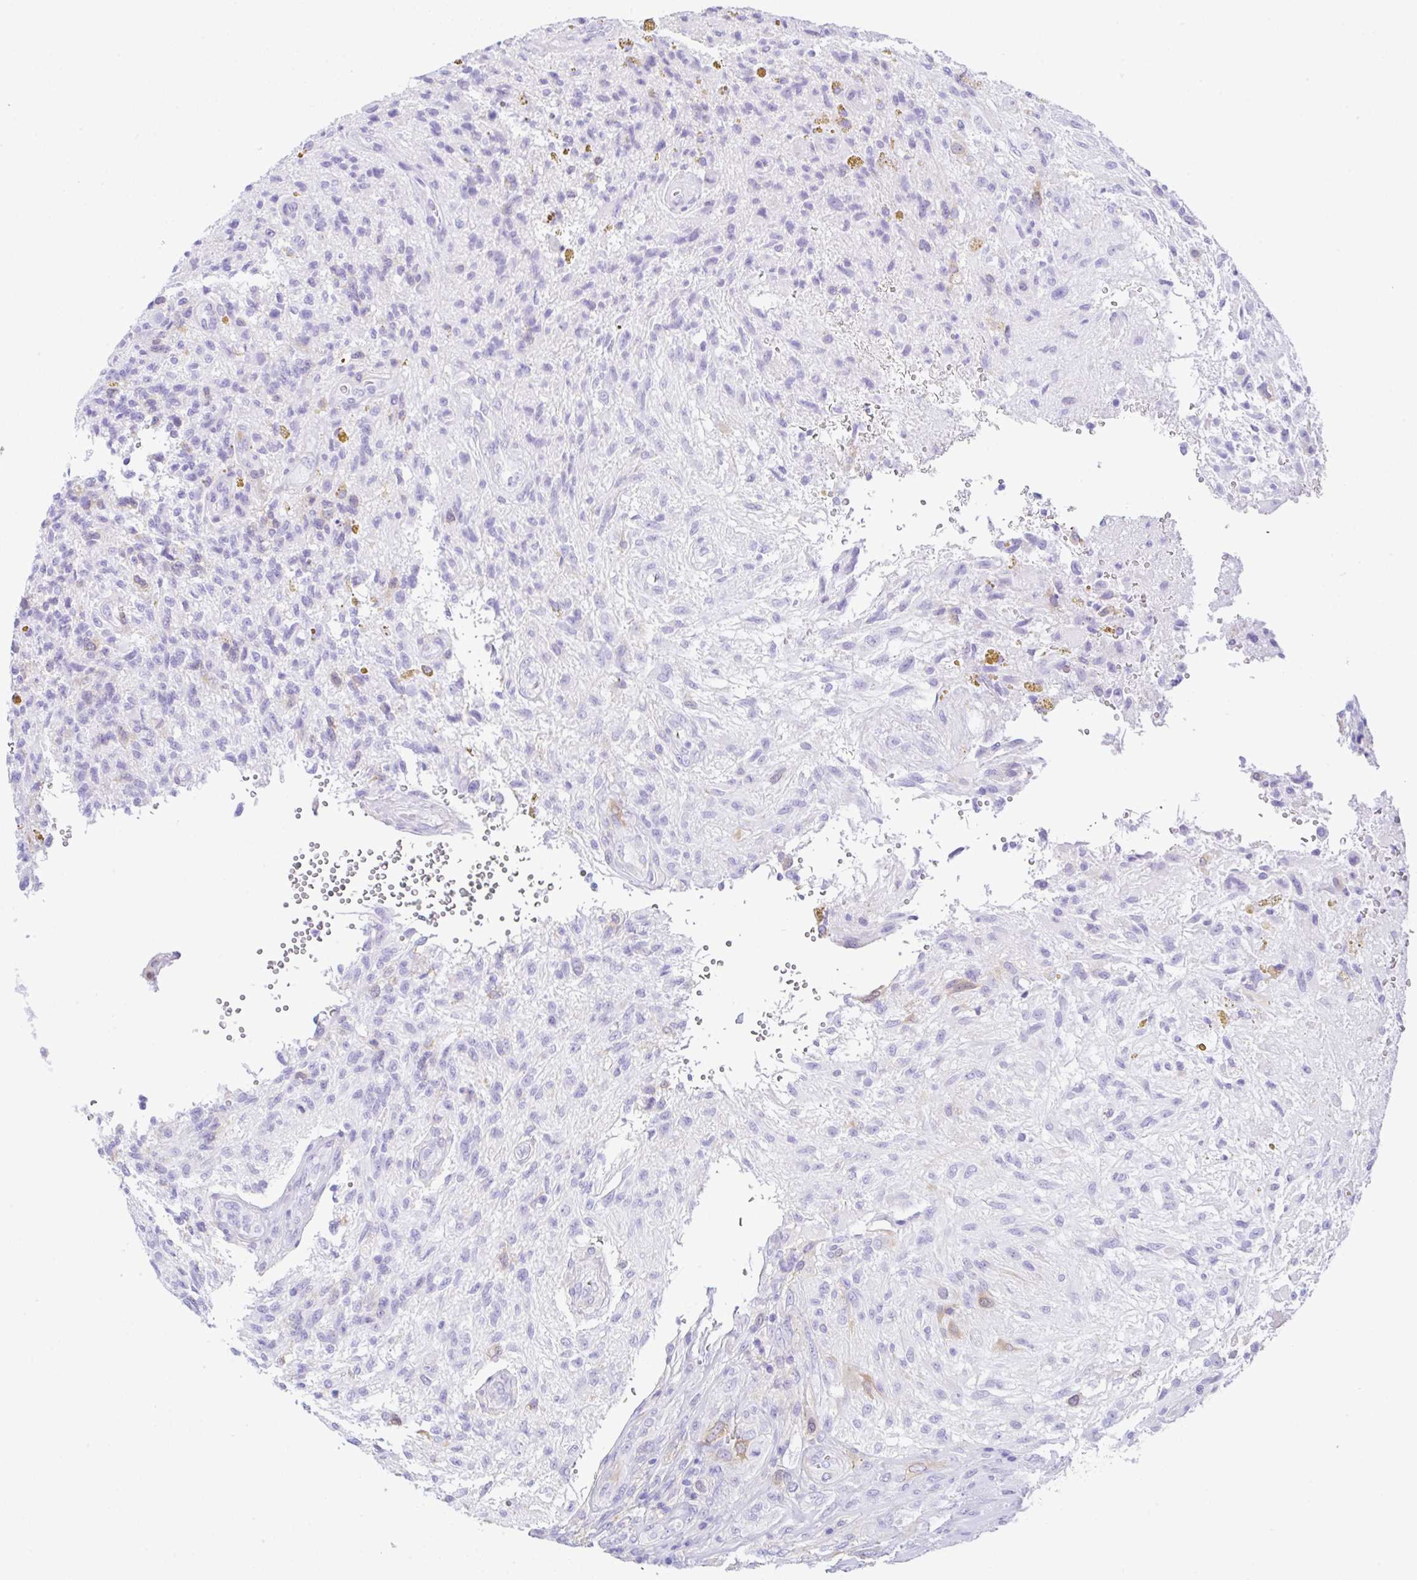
{"staining": {"intensity": "negative", "quantity": "none", "location": "none"}, "tissue": "glioma", "cell_type": "Tumor cells", "image_type": "cancer", "snomed": [{"axis": "morphology", "description": "Glioma, malignant, High grade"}, {"axis": "topography", "description": "Brain"}], "caption": "Tumor cells show no significant protein expression in glioma. (DAB IHC visualized using brightfield microscopy, high magnification).", "gene": "RRM2", "patient": {"sex": "male", "age": 56}}